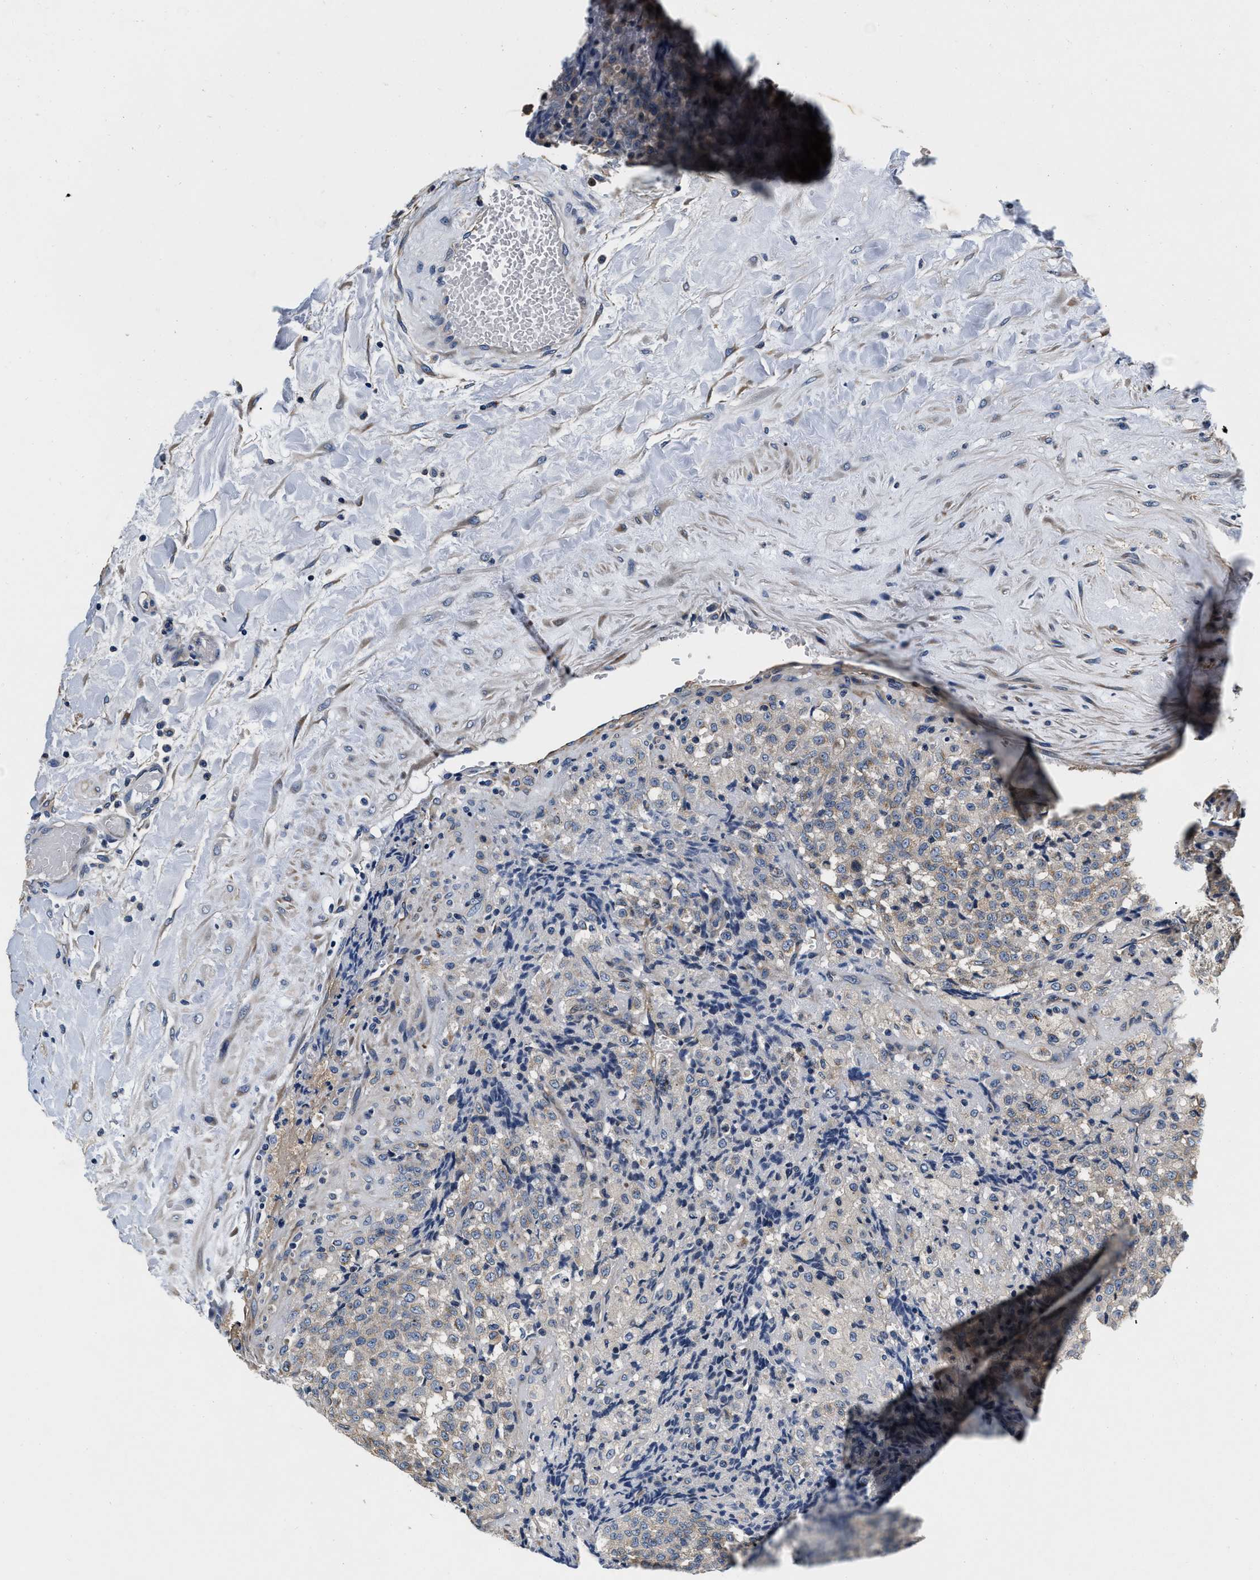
{"staining": {"intensity": "negative", "quantity": "none", "location": "none"}, "tissue": "testis cancer", "cell_type": "Tumor cells", "image_type": "cancer", "snomed": [{"axis": "morphology", "description": "Seminoma, NOS"}, {"axis": "topography", "description": "Testis"}], "caption": "IHC photomicrograph of neoplastic tissue: testis cancer stained with DAB (3,3'-diaminobenzidine) reveals no significant protein staining in tumor cells. (DAB immunohistochemistry, high magnification).", "gene": "ABCG8", "patient": {"sex": "male", "age": 59}}